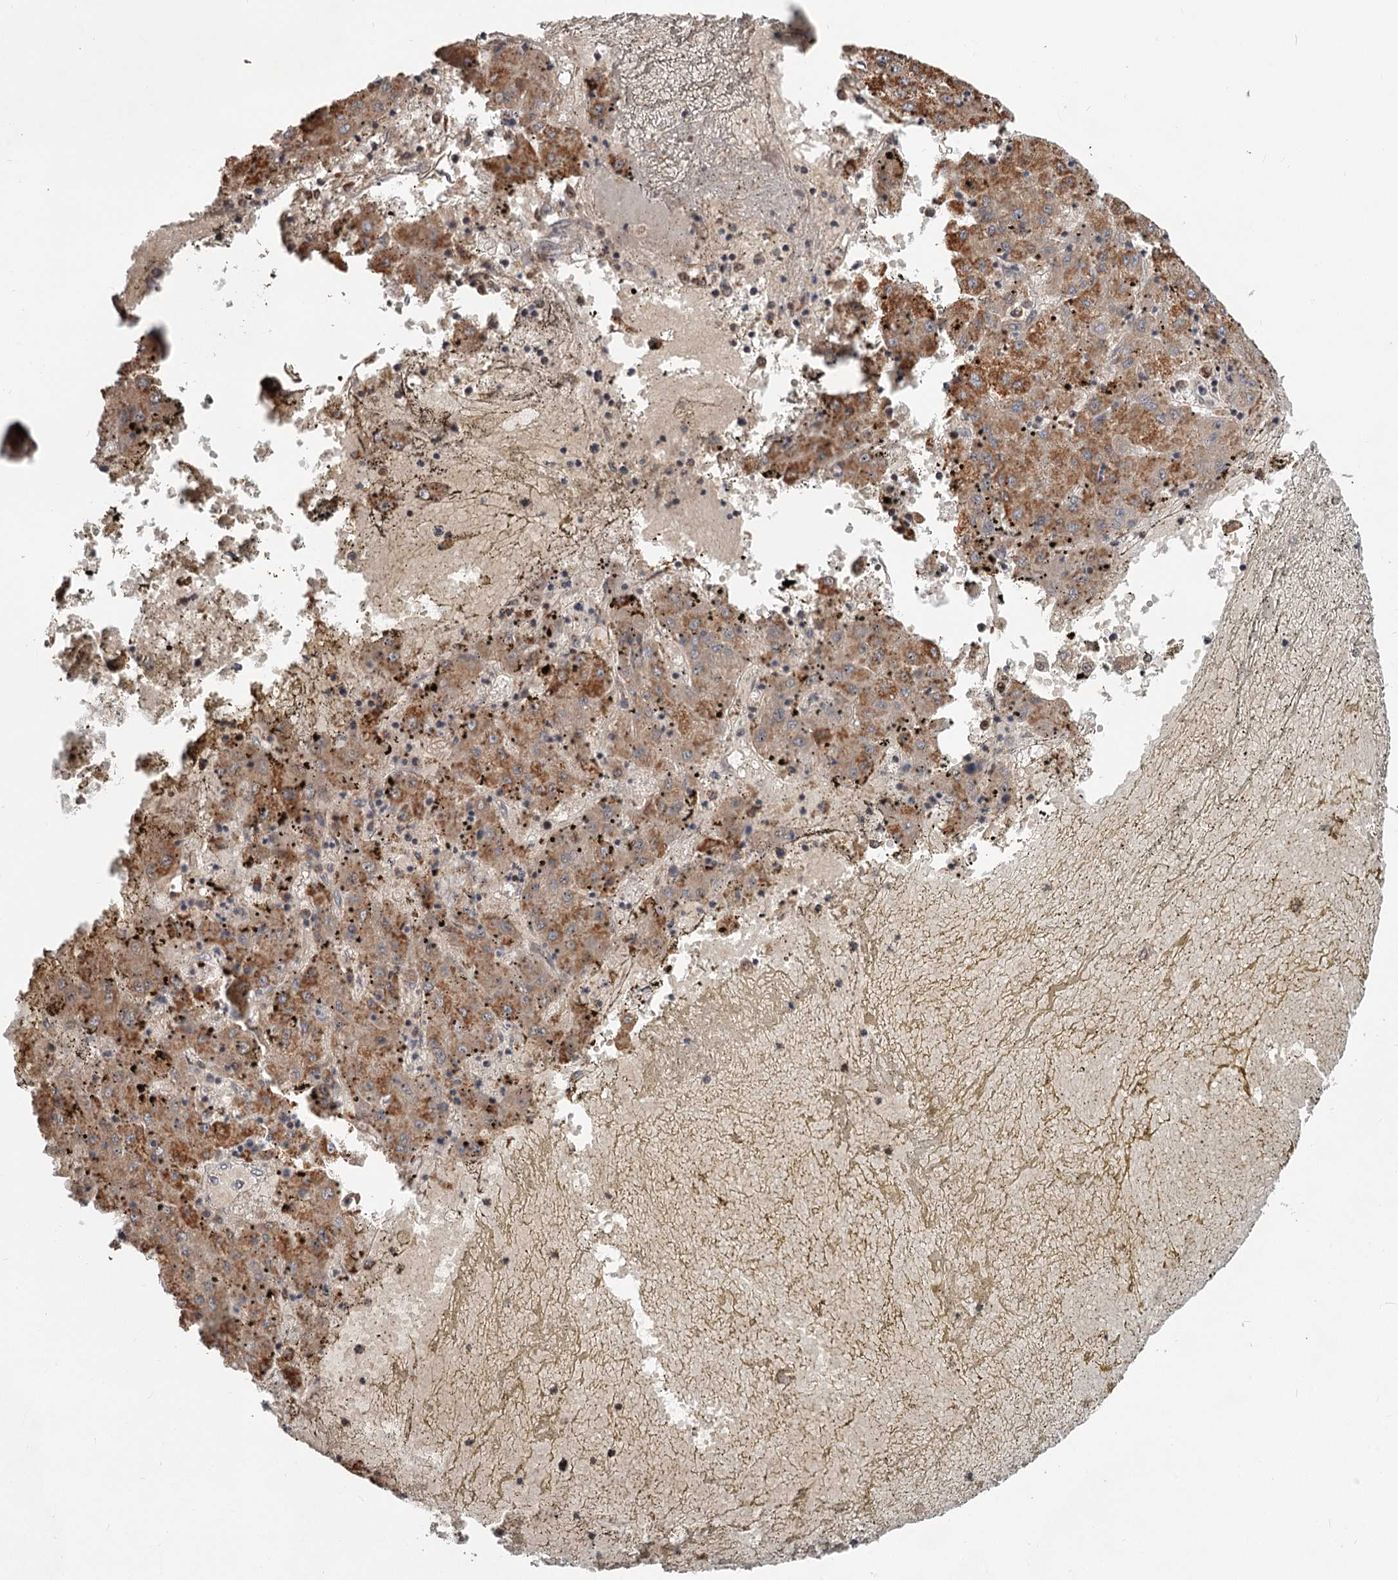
{"staining": {"intensity": "moderate", "quantity": ">75%", "location": "cytoplasmic/membranous"}, "tissue": "liver cancer", "cell_type": "Tumor cells", "image_type": "cancer", "snomed": [{"axis": "morphology", "description": "Carcinoma, Hepatocellular, NOS"}, {"axis": "topography", "description": "Liver"}], "caption": "Immunohistochemistry of human liver cancer reveals medium levels of moderate cytoplasmic/membranous expression in about >75% of tumor cells.", "gene": "CDC123", "patient": {"sex": "male", "age": 72}}